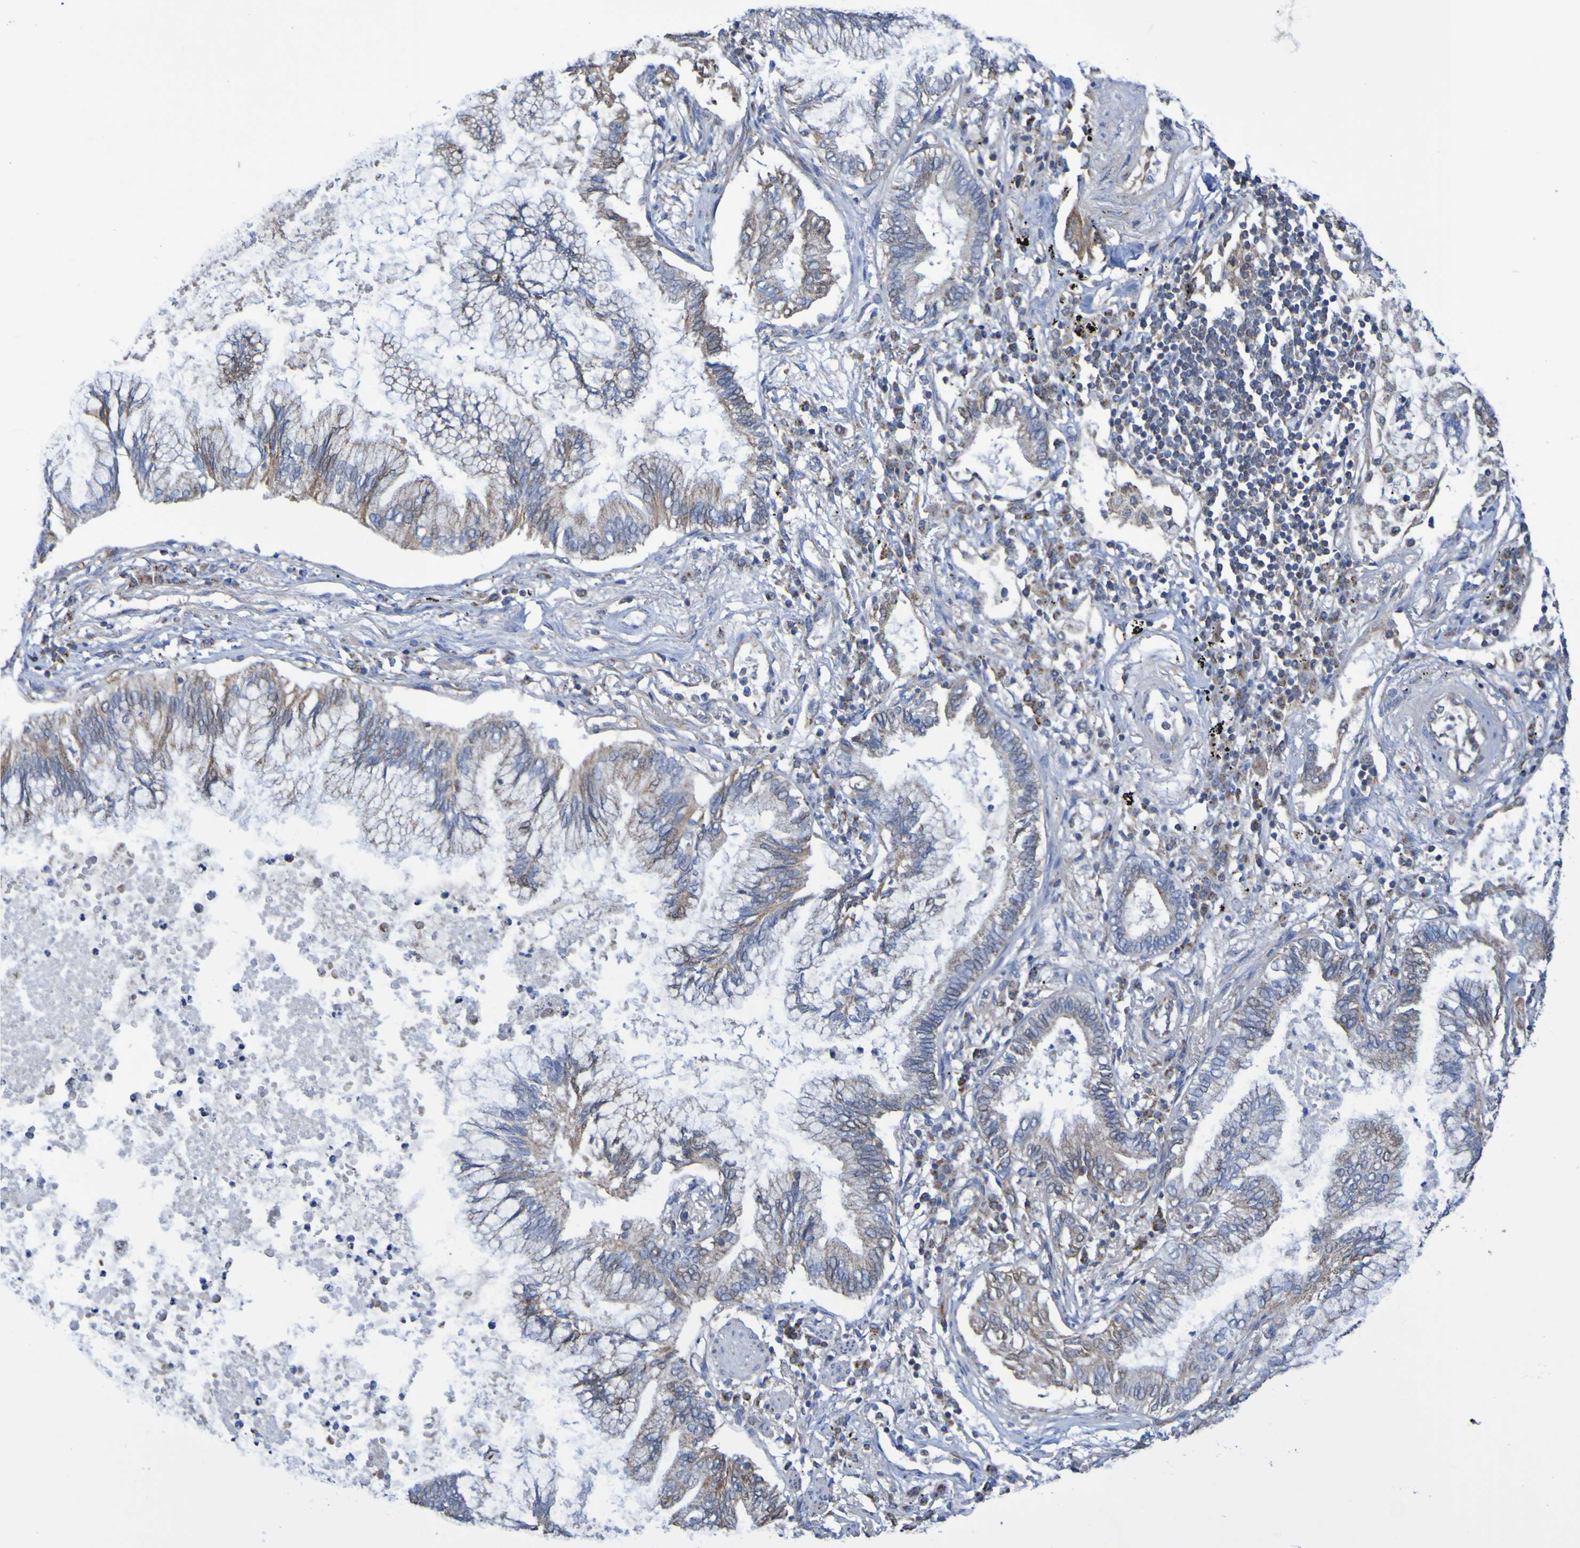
{"staining": {"intensity": "weak", "quantity": "25%-75%", "location": "cytoplasmic/membranous"}, "tissue": "lung cancer", "cell_type": "Tumor cells", "image_type": "cancer", "snomed": [{"axis": "morphology", "description": "Normal tissue, NOS"}, {"axis": "morphology", "description": "Adenocarcinoma, NOS"}, {"axis": "topography", "description": "Bronchus"}, {"axis": "topography", "description": "Lung"}], "caption": "Lung cancer tissue displays weak cytoplasmic/membranous staining in about 25%-75% of tumor cells, visualized by immunohistochemistry.", "gene": "CNTN2", "patient": {"sex": "female", "age": 70}}